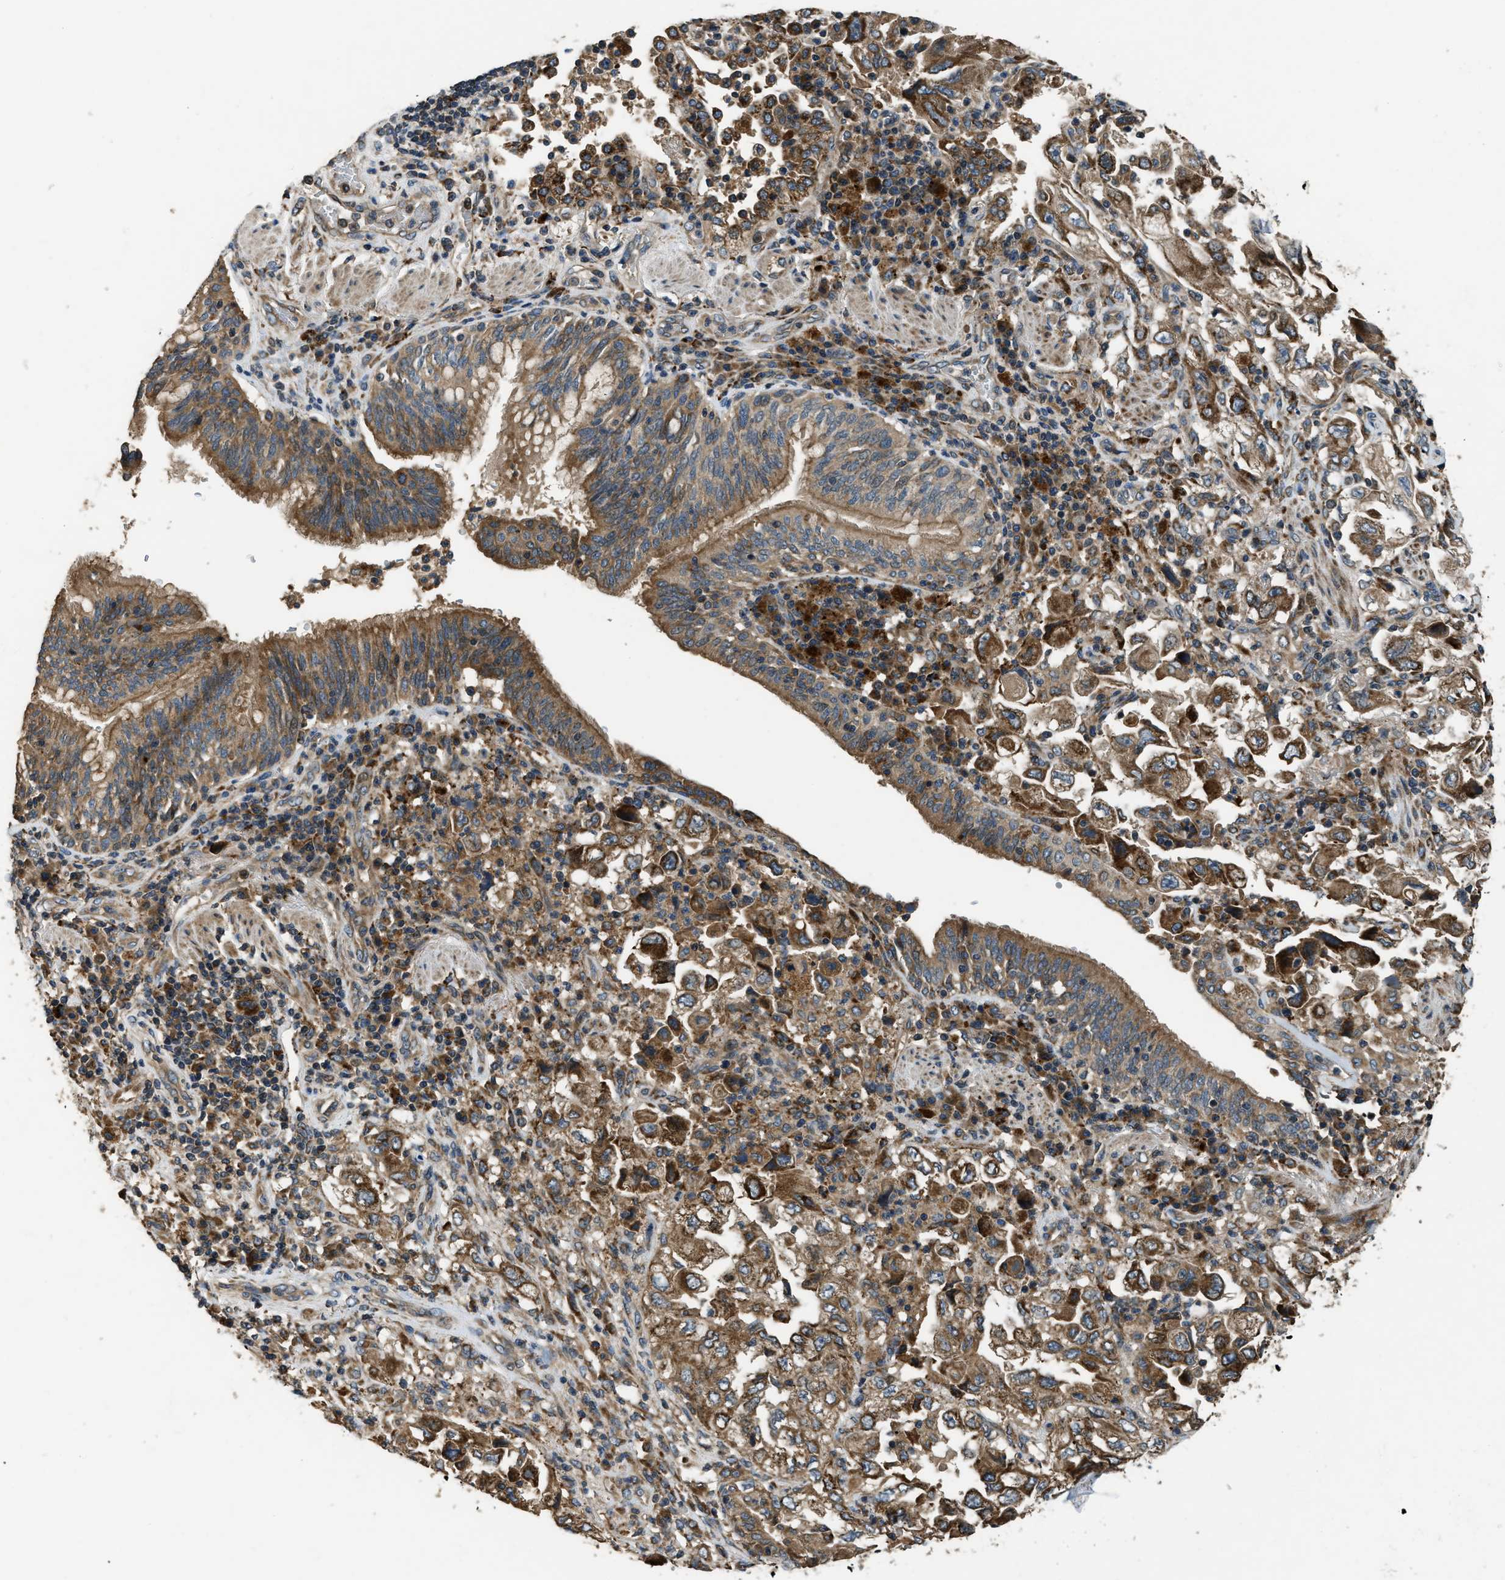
{"staining": {"intensity": "strong", "quantity": ">75%", "location": "cytoplasmic/membranous"}, "tissue": "lung cancer", "cell_type": "Tumor cells", "image_type": "cancer", "snomed": [{"axis": "morphology", "description": "Adenocarcinoma, NOS"}, {"axis": "topography", "description": "Lung"}], "caption": "Lung cancer was stained to show a protein in brown. There is high levels of strong cytoplasmic/membranous positivity in about >75% of tumor cells.", "gene": "GGH", "patient": {"sex": "male", "age": 64}}